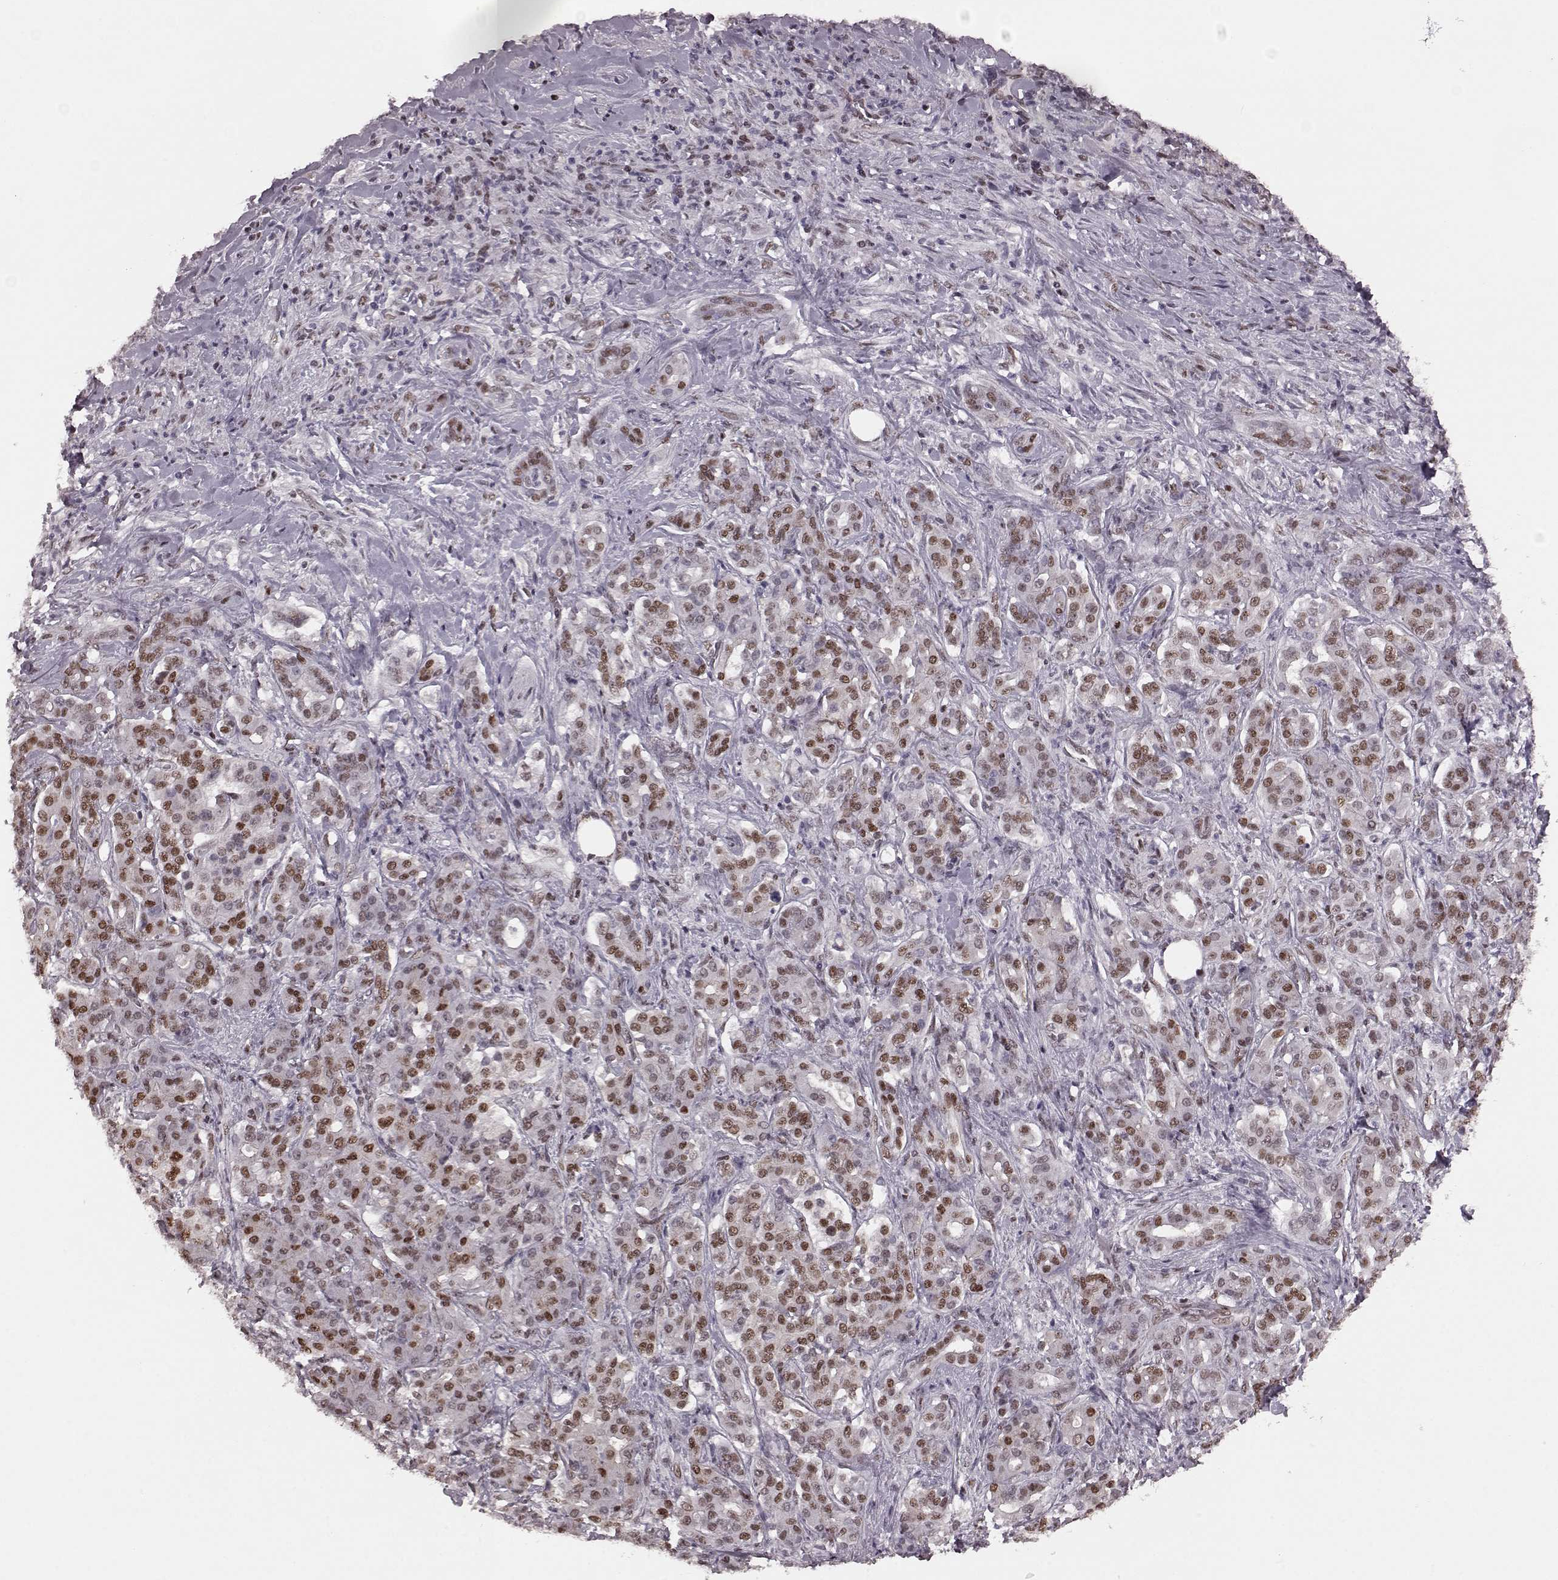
{"staining": {"intensity": "moderate", "quantity": ">75%", "location": "nuclear"}, "tissue": "pancreatic cancer", "cell_type": "Tumor cells", "image_type": "cancer", "snomed": [{"axis": "morphology", "description": "Normal tissue, NOS"}, {"axis": "morphology", "description": "Inflammation, NOS"}, {"axis": "morphology", "description": "Adenocarcinoma, NOS"}, {"axis": "topography", "description": "Pancreas"}], "caption": "The photomicrograph demonstrates staining of pancreatic adenocarcinoma, revealing moderate nuclear protein positivity (brown color) within tumor cells.", "gene": "NR2C1", "patient": {"sex": "male", "age": 57}}